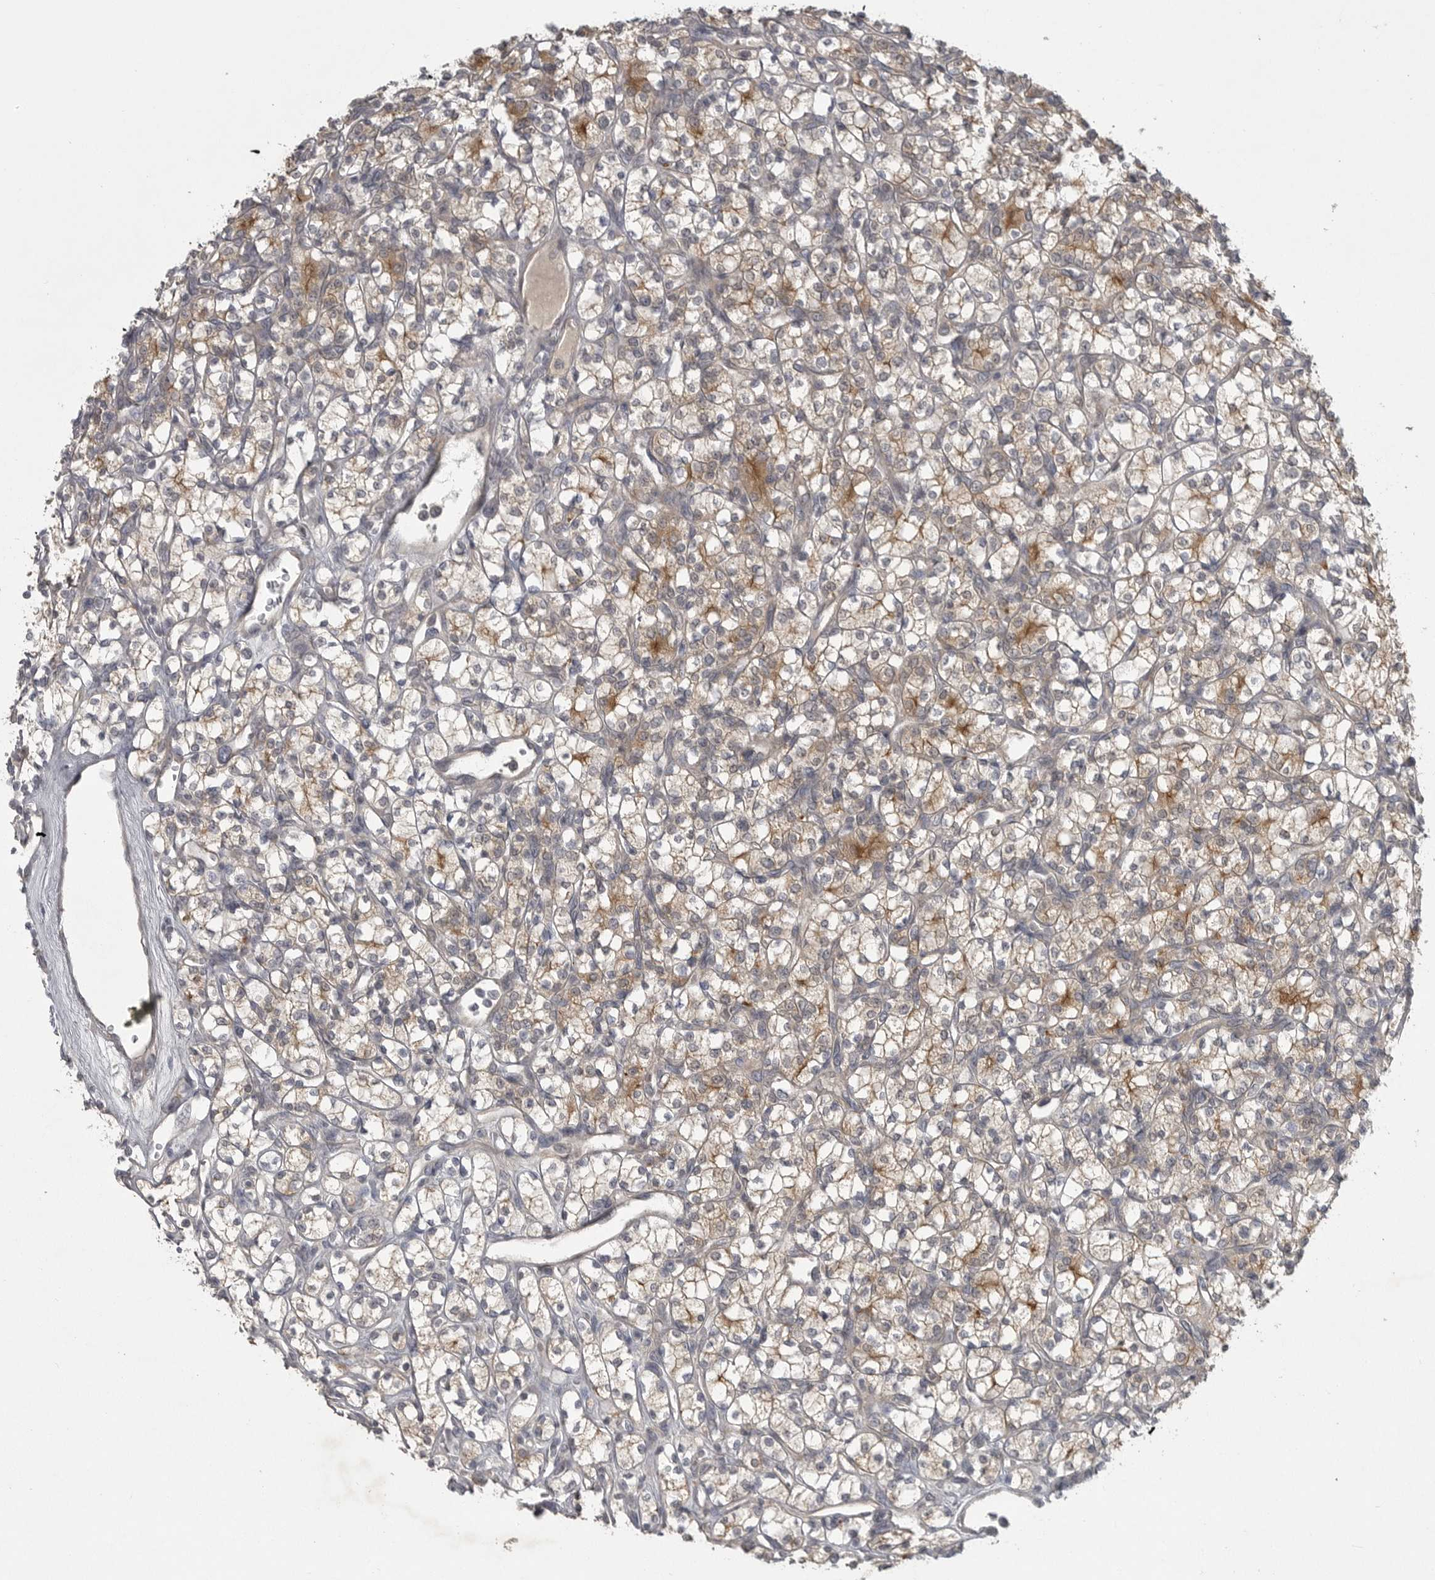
{"staining": {"intensity": "moderate", "quantity": "<25%", "location": "cytoplasmic/membranous"}, "tissue": "renal cancer", "cell_type": "Tumor cells", "image_type": "cancer", "snomed": [{"axis": "morphology", "description": "Adenocarcinoma, NOS"}, {"axis": "topography", "description": "Kidney"}], "caption": "Human renal adenocarcinoma stained with a protein marker exhibits moderate staining in tumor cells.", "gene": "PHF13", "patient": {"sex": "male", "age": 77}}